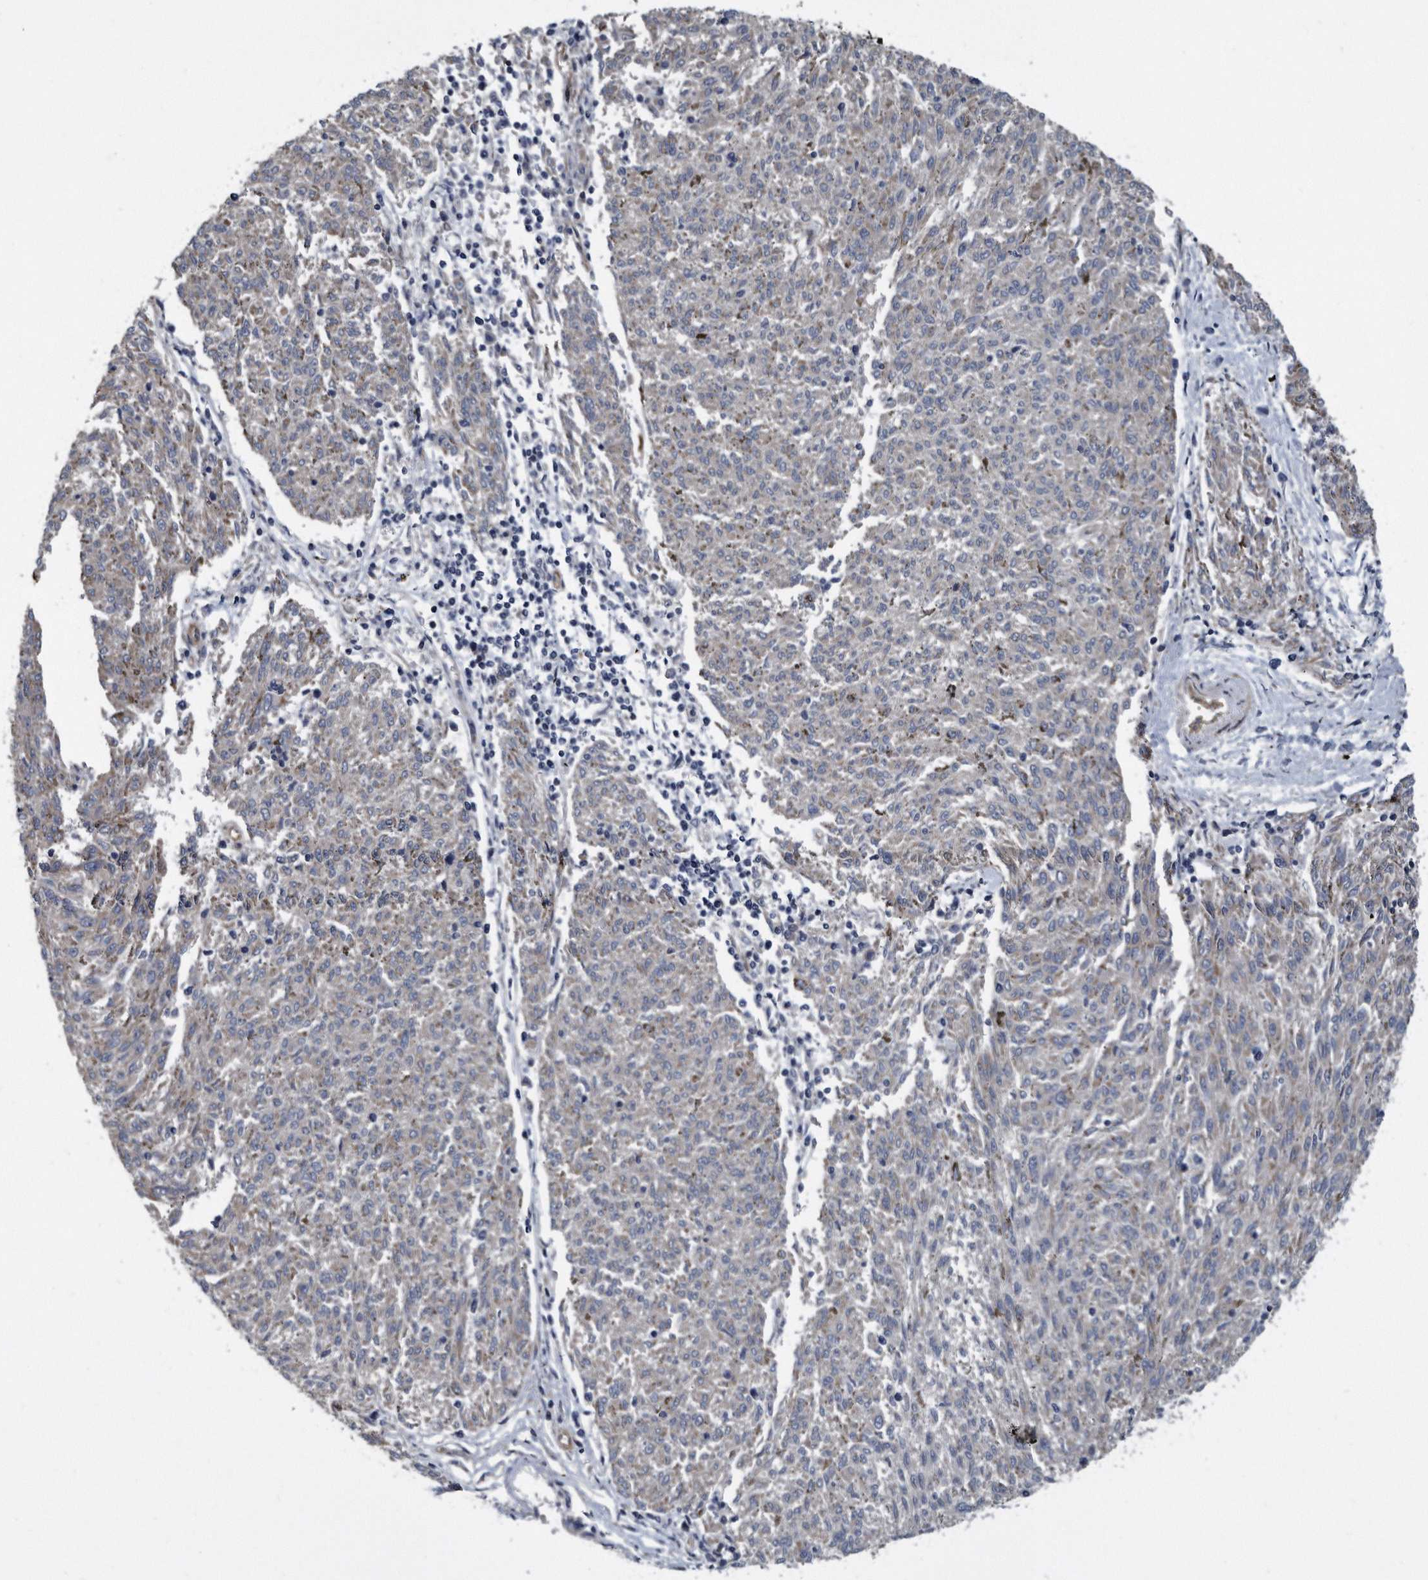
{"staining": {"intensity": "negative", "quantity": "none", "location": "none"}, "tissue": "melanoma", "cell_type": "Tumor cells", "image_type": "cancer", "snomed": [{"axis": "morphology", "description": "Malignant melanoma, NOS"}, {"axis": "topography", "description": "Skin"}], "caption": "Immunohistochemical staining of malignant melanoma demonstrates no significant expression in tumor cells.", "gene": "ARMCX1", "patient": {"sex": "female", "age": 72}}